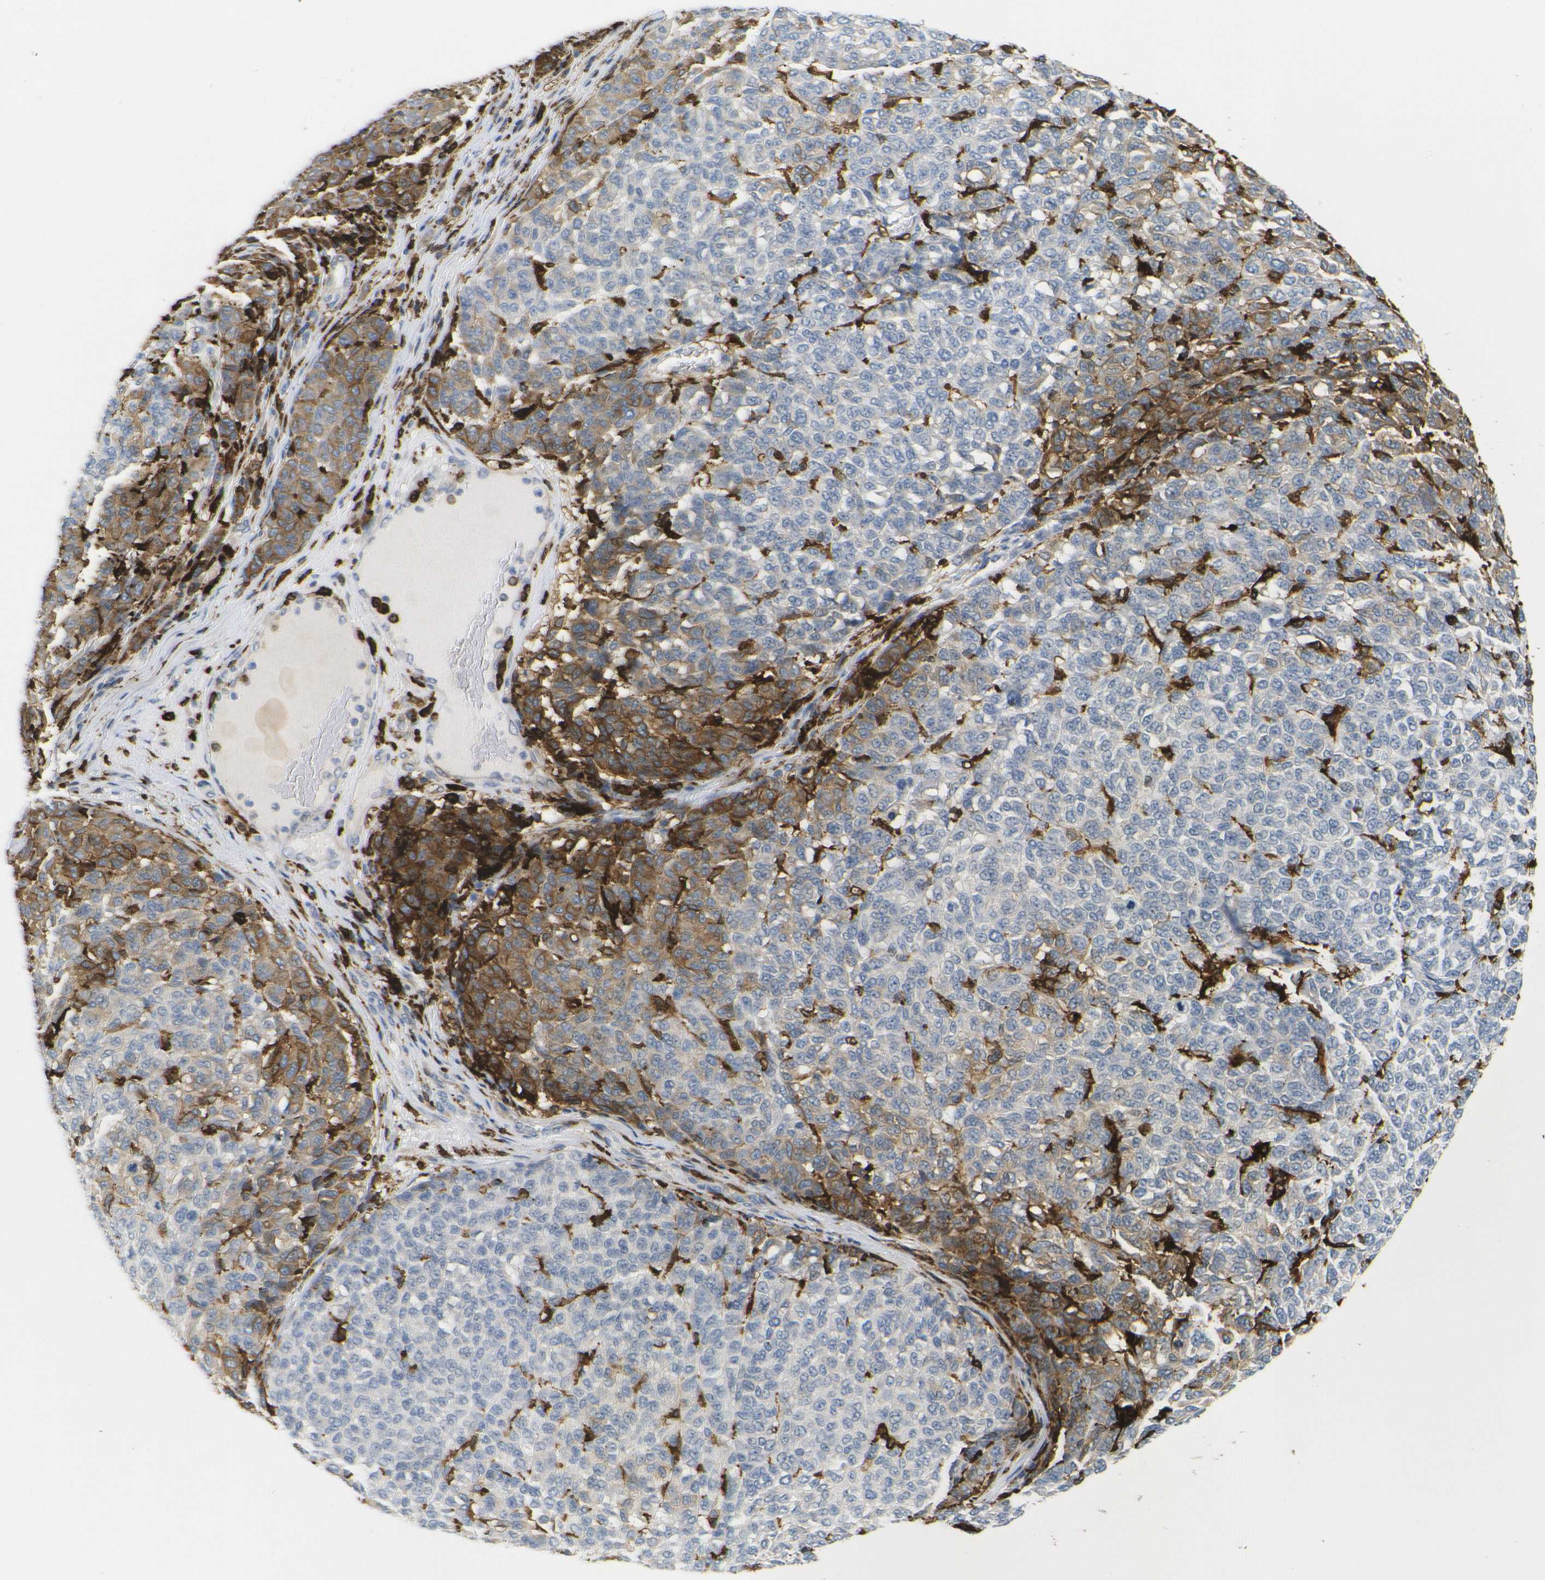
{"staining": {"intensity": "moderate", "quantity": "25%-75%", "location": "cytoplasmic/membranous"}, "tissue": "melanoma", "cell_type": "Tumor cells", "image_type": "cancer", "snomed": [{"axis": "morphology", "description": "Malignant melanoma, NOS"}, {"axis": "topography", "description": "Skin"}], "caption": "Moderate cytoplasmic/membranous positivity for a protein is appreciated in about 25%-75% of tumor cells of melanoma using immunohistochemistry (IHC).", "gene": "HLA-DQB1", "patient": {"sex": "male", "age": 59}}